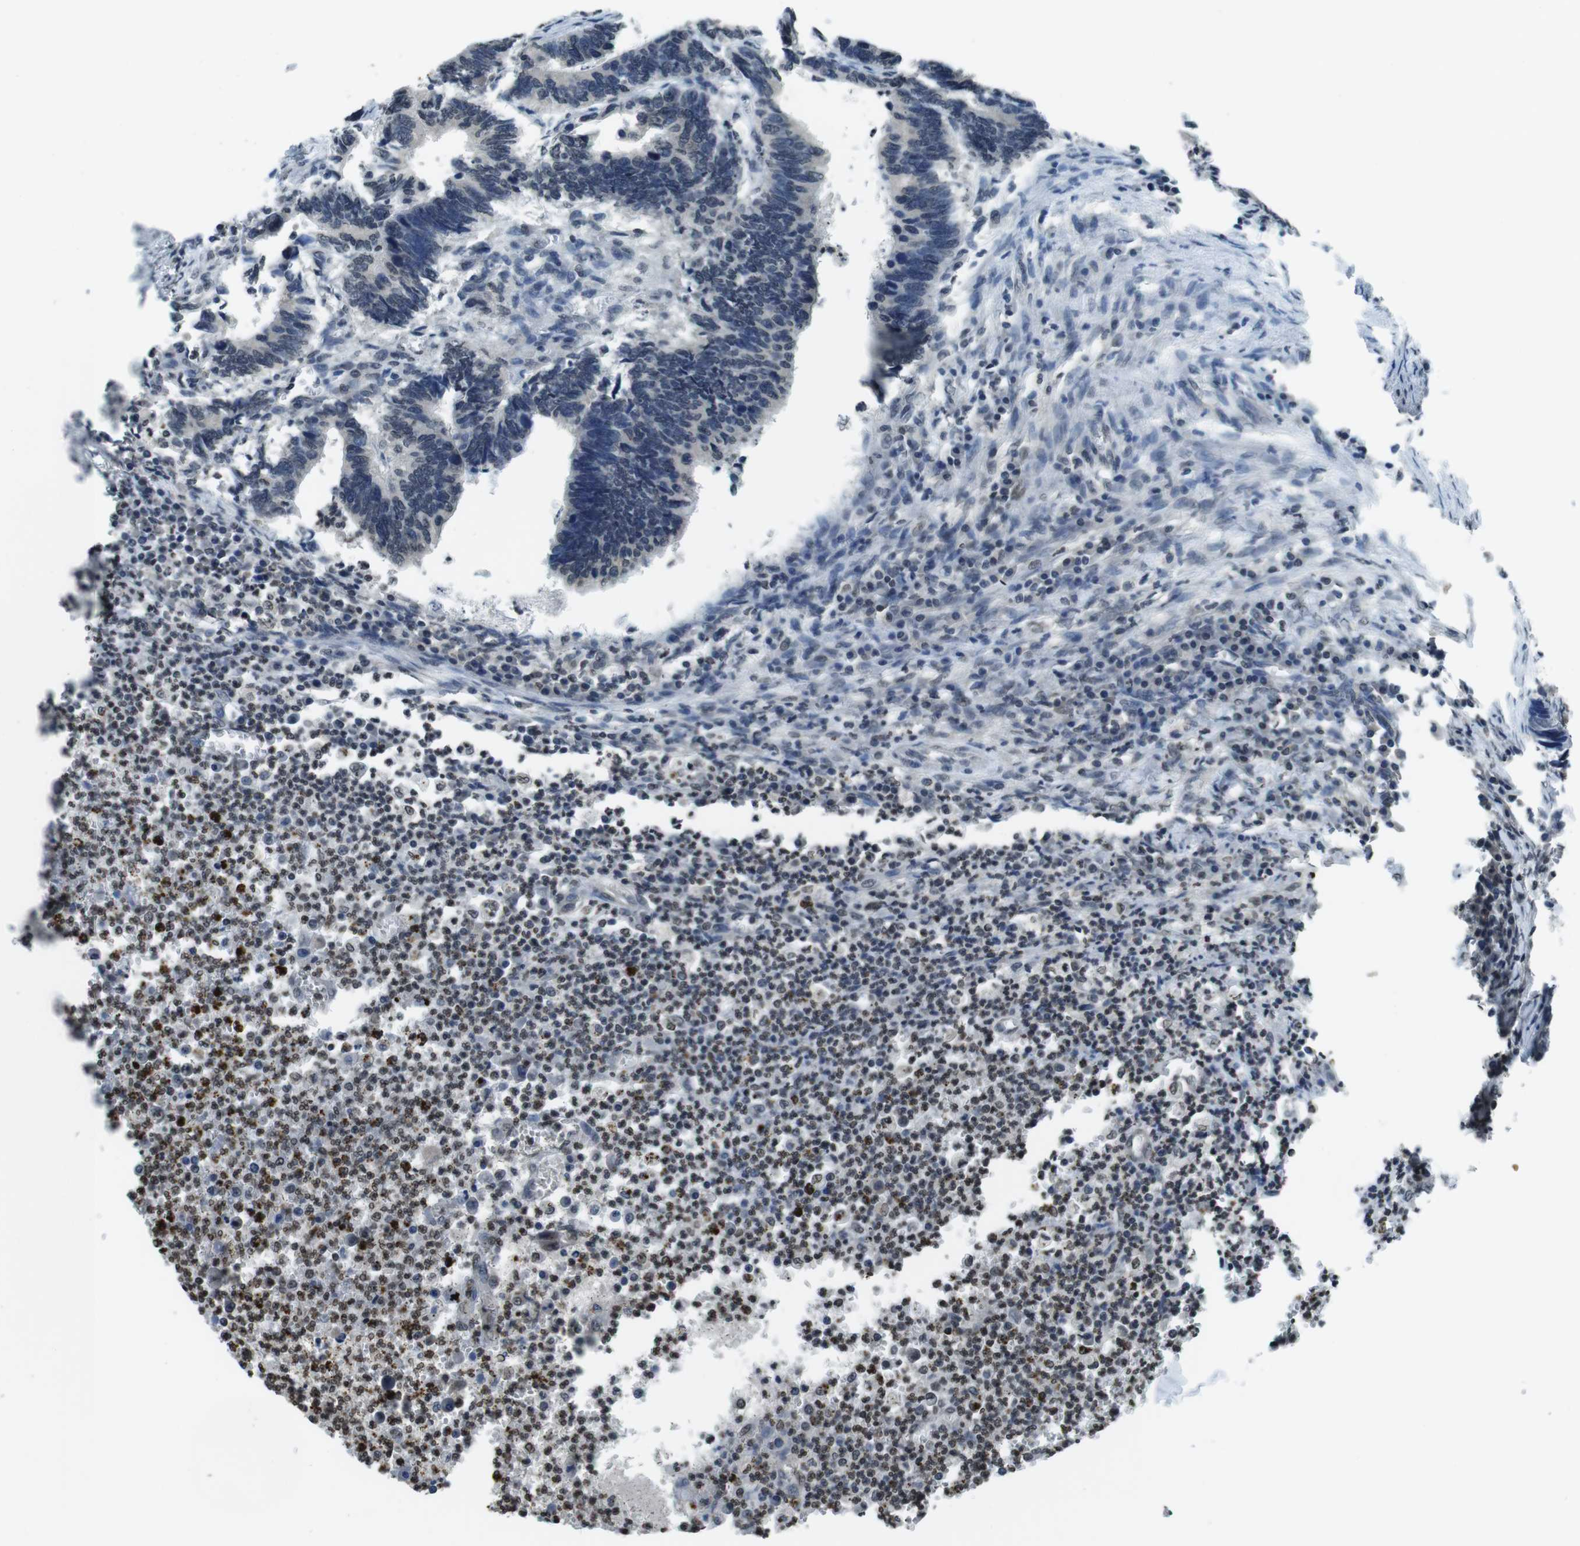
{"staining": {"intensity": "moderate", "quantity": "25%-75%", "location": "cytoplasmic/membranous,nuclear"}, "tissue": "colorectal cancer", "cell_type": "Tumor cells", "image_type": "cancer", "snomed": [{"axis": "morphology", "description": "Adenocarcinoma, NOS"}, {"axis": "topography", "description": "Colon"}], "caption": "Tumor cells exhibit medium levels of moderate cytoplasmic/membranous and nuclear positivity in approximately 25%-75% of cells in human colorectal adenocarcinoma. (IHC, brightfield microscopy, high magnification).", "gene": "MAF", "patient": {"sex": "male", "age": 72}}